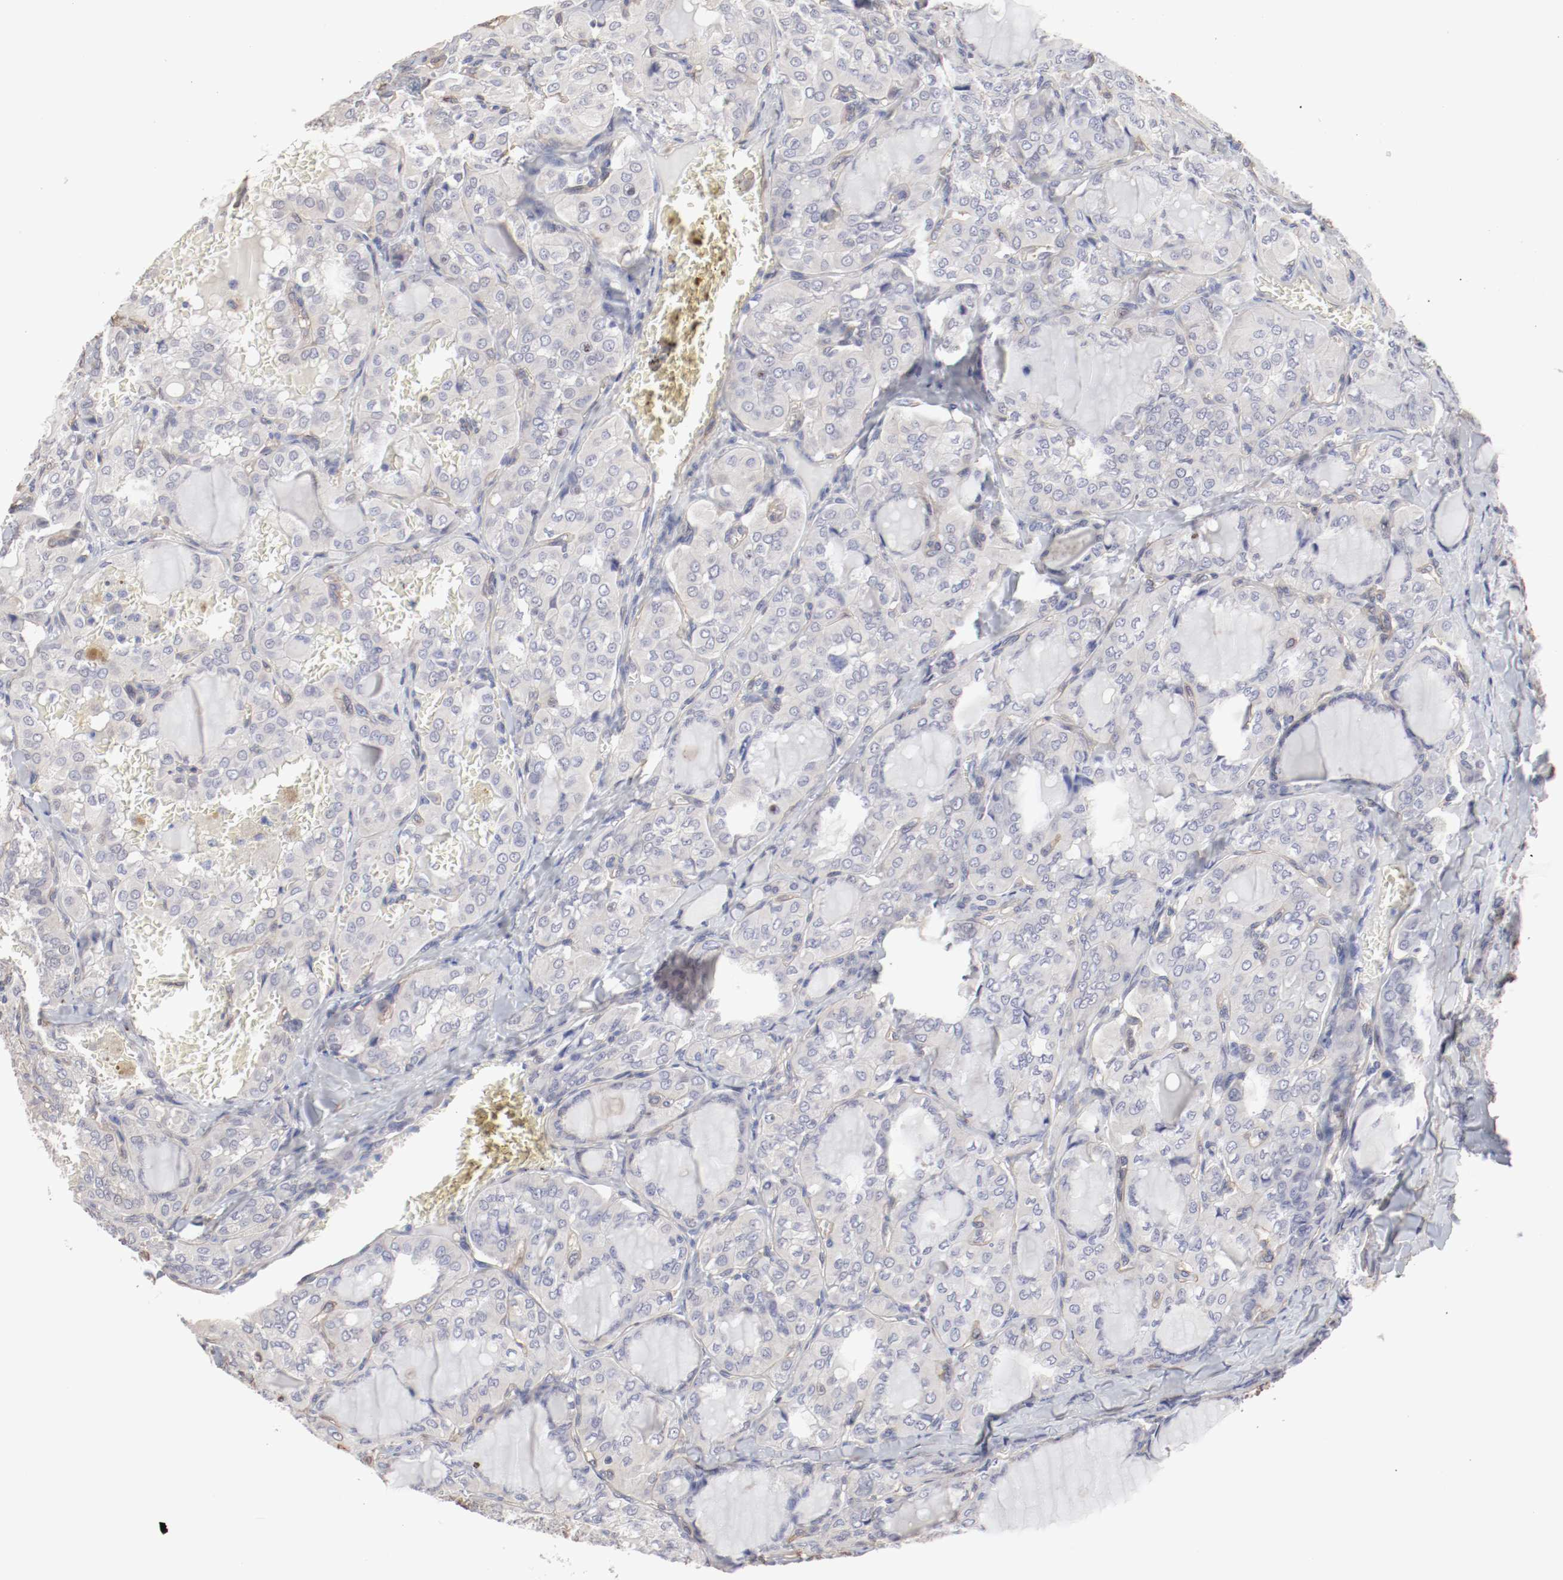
{"staining": {"intensity": "negative", "quantity": "none", "location": "none"}, "tissue": "thyroid cancer", "cell_type": "Tumor cells", "image_type": "cancer", "snomed": [{"axis": "morphology", "description": "Papillary adenocarcinoma, NOS"}, {"axis": "topography", "description": "Thyroid gland"}], "caption": "This photomicrograph is of thyroid papillary adenocarcinoma stained with immunohistochemistry to label a protein in brown with the nuclei are counter-stained blue. There is no positivity in tumor cells.", "gene": "MAGED4", "patient": {"sex": "male", "age": 20}}